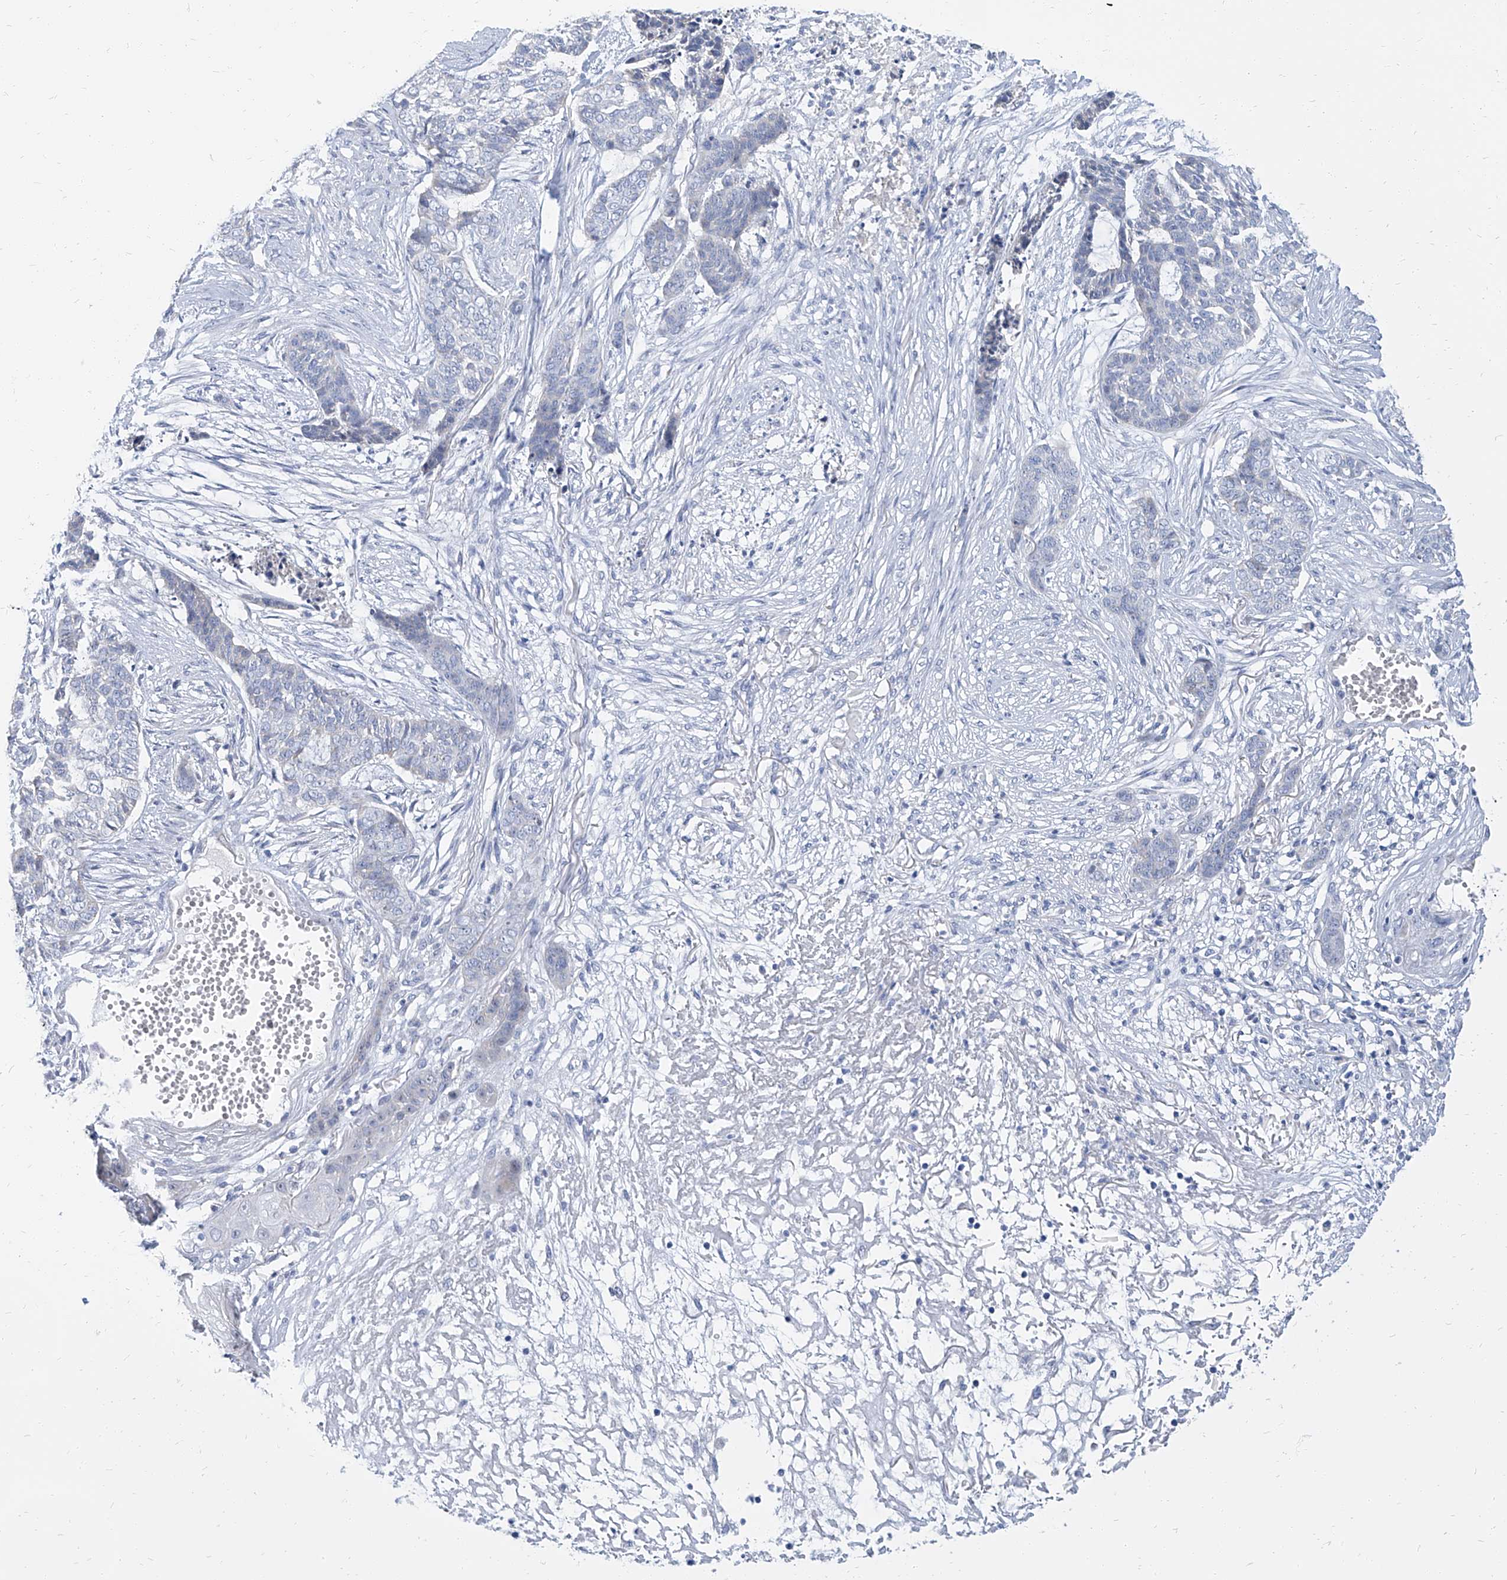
{"staining": {"intensity": "negative", "quantity": "none", "location": "none"}, "tissue": "skin cancer", "cell_type": "Tumor cells", "image_type": "cancer", "snomed": [{"axis": "morphology", "description": "Basal cell carcinoma"}, {"axis": "topography", "description": "Skin"}], "caption": "Tumor cells show no significant staining in skin cancer.", "gene": "TXLNB", "patient": {"sex": "female", "age": 64}}